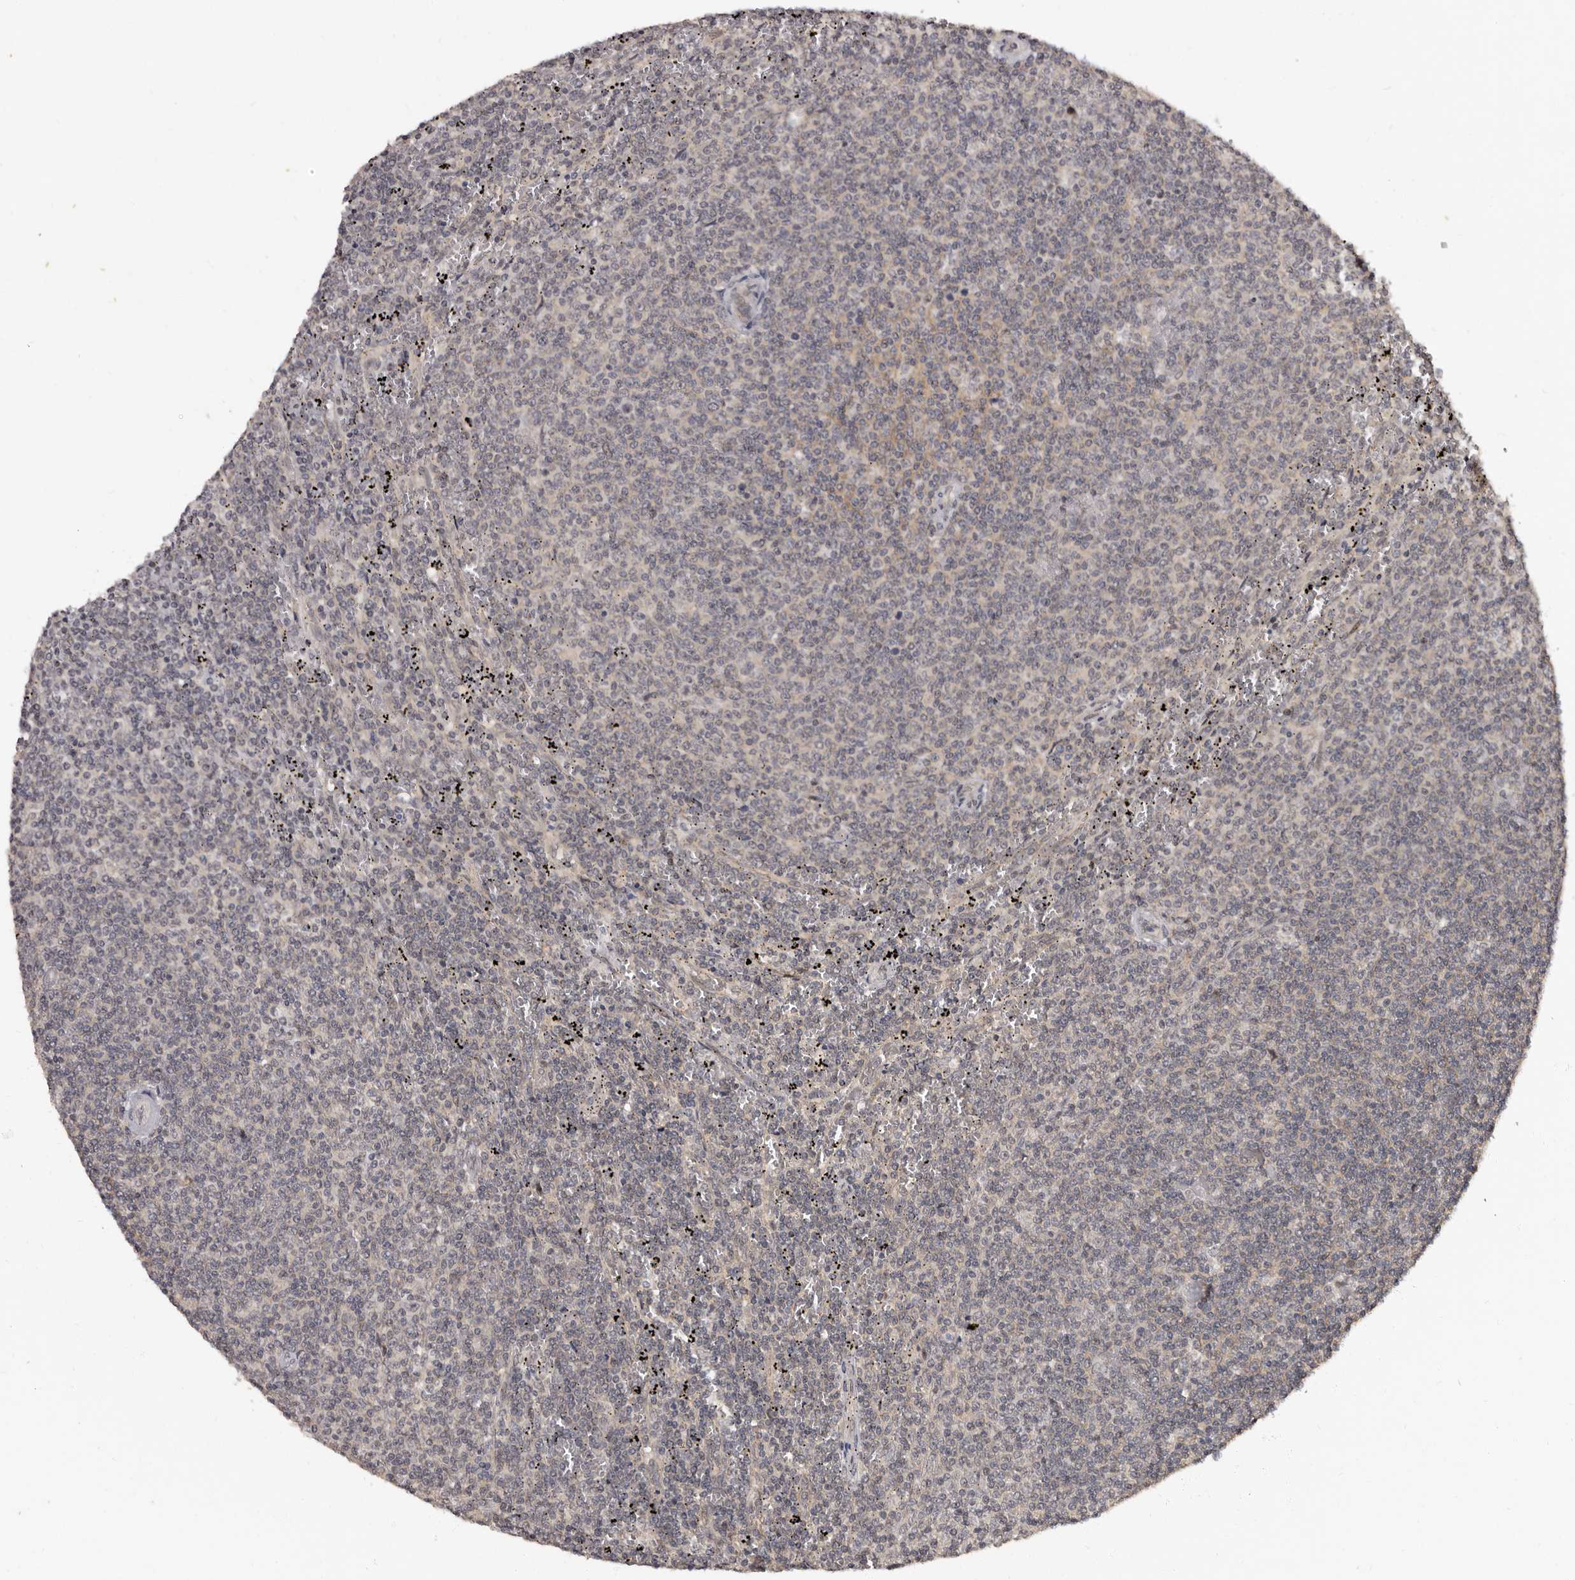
{"staining": {"intensity": "negative", "quantity": "none", "location": "none"}, "tissue": "lymphoma", "cell_type": "Tumor cells", "image_type": "cancer", "snomed": [{"axis": "morphology", "description": "Malignant lymphoma, non-Hodgkin's type, Low grade"}, {"axis": "topography", "description": "Spleen"}], "caption": "This image is of malignant lymphoma, non-Hodgkin's type (low-grade) stained with immunohistochemistry to label a protein in brown with the nuclei are counter-stained blue. There is no expression in tumor cells.", "gene": "TBC1D22B", "patient": {"sex": "female", "age": 50}}